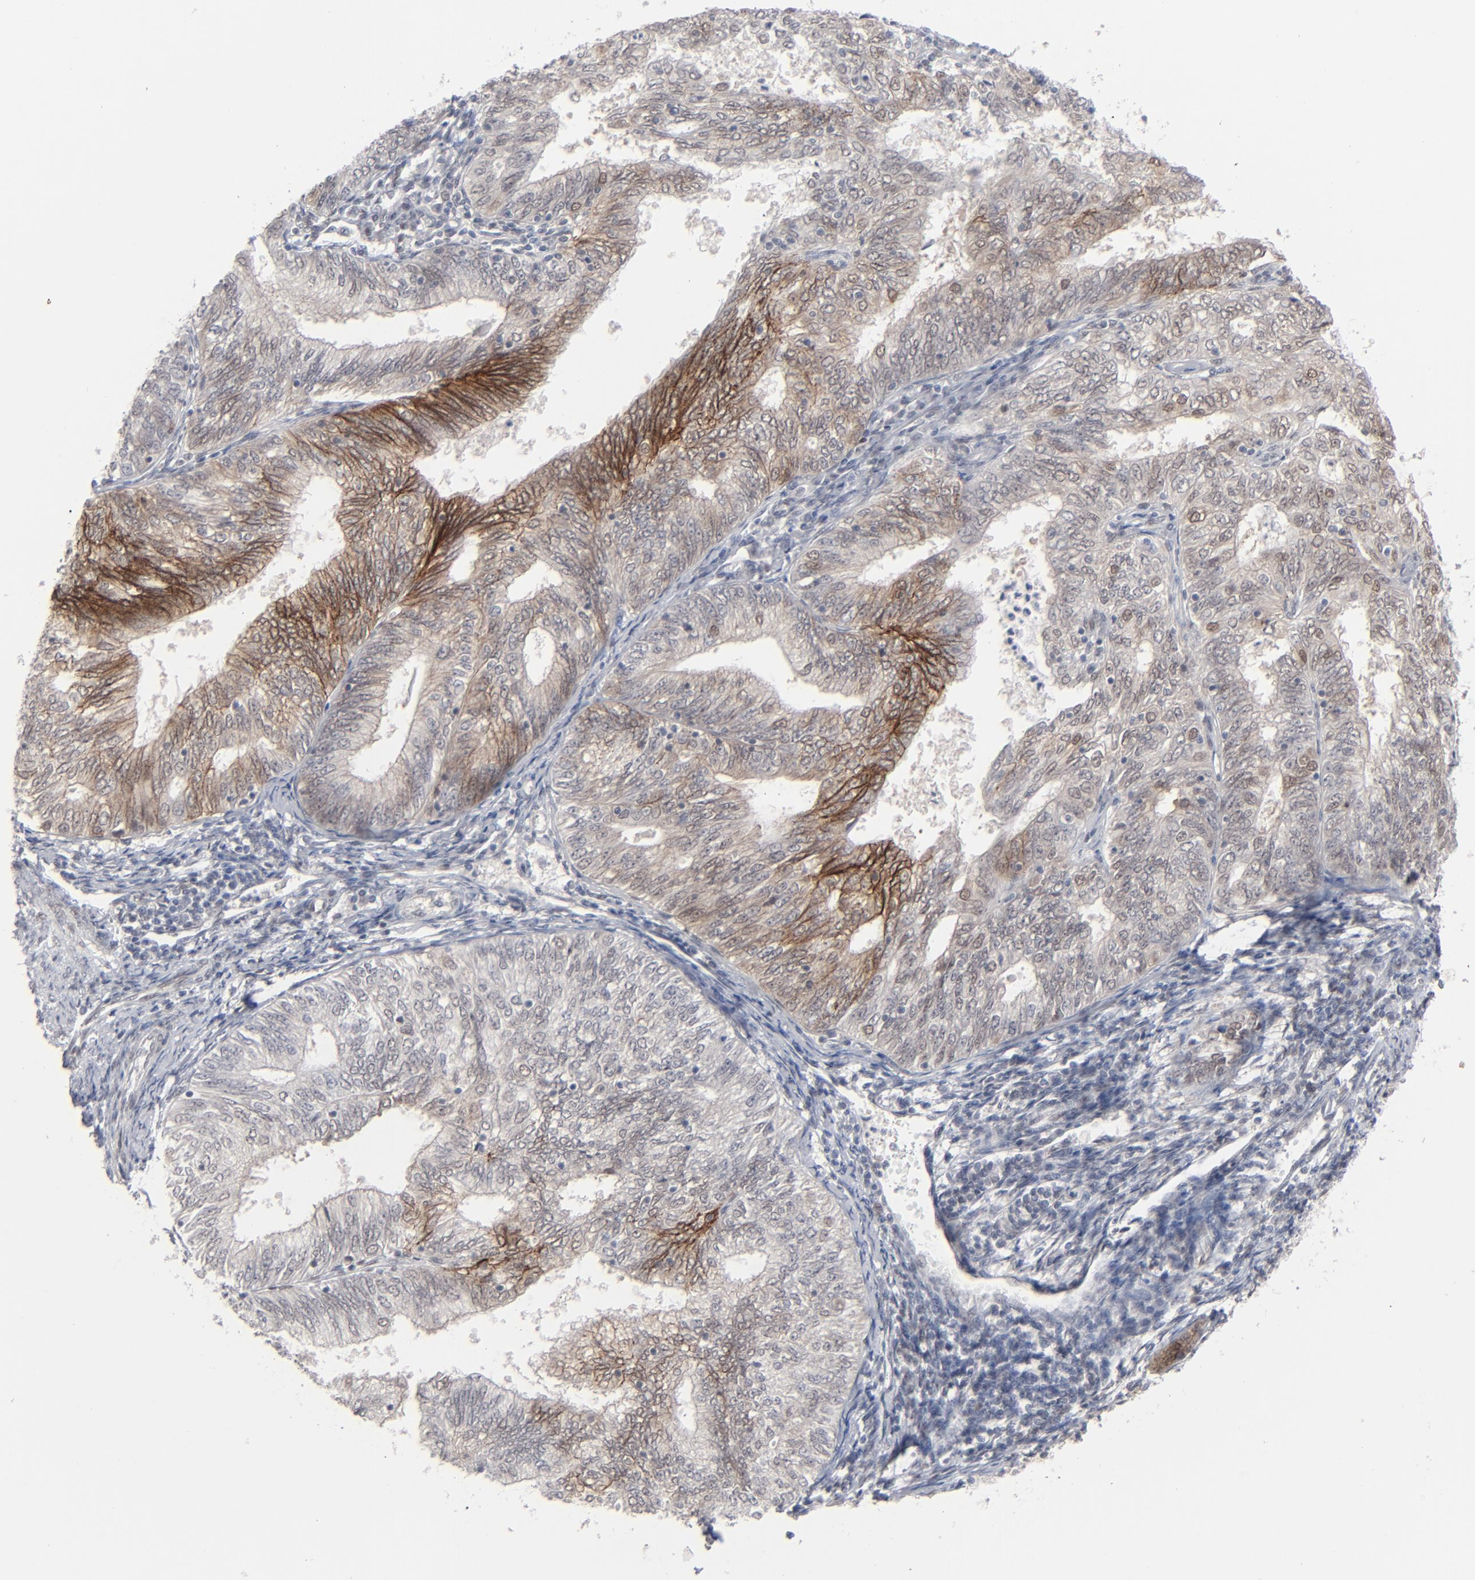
{"staining": {"intensity": "moderate", "quantity": "25%-75%", "location": "cytoplasmic/membranous"}, "tissue": "endometrial cancer", "cell_type": "Tumor cells", "image_type": "cancer", "snomed": [{"axis": "morphology", "description": "Adenocarcinoma, NOS"}, {"axis": "topography", "description": "Endometrium"}], "caption": "Endometrial adenocarcinoma stained with a protein marker exhibits moderate staining in tumor cells.", "gene": "IRF9", "patient": {"sex": "female", "age": 69}}